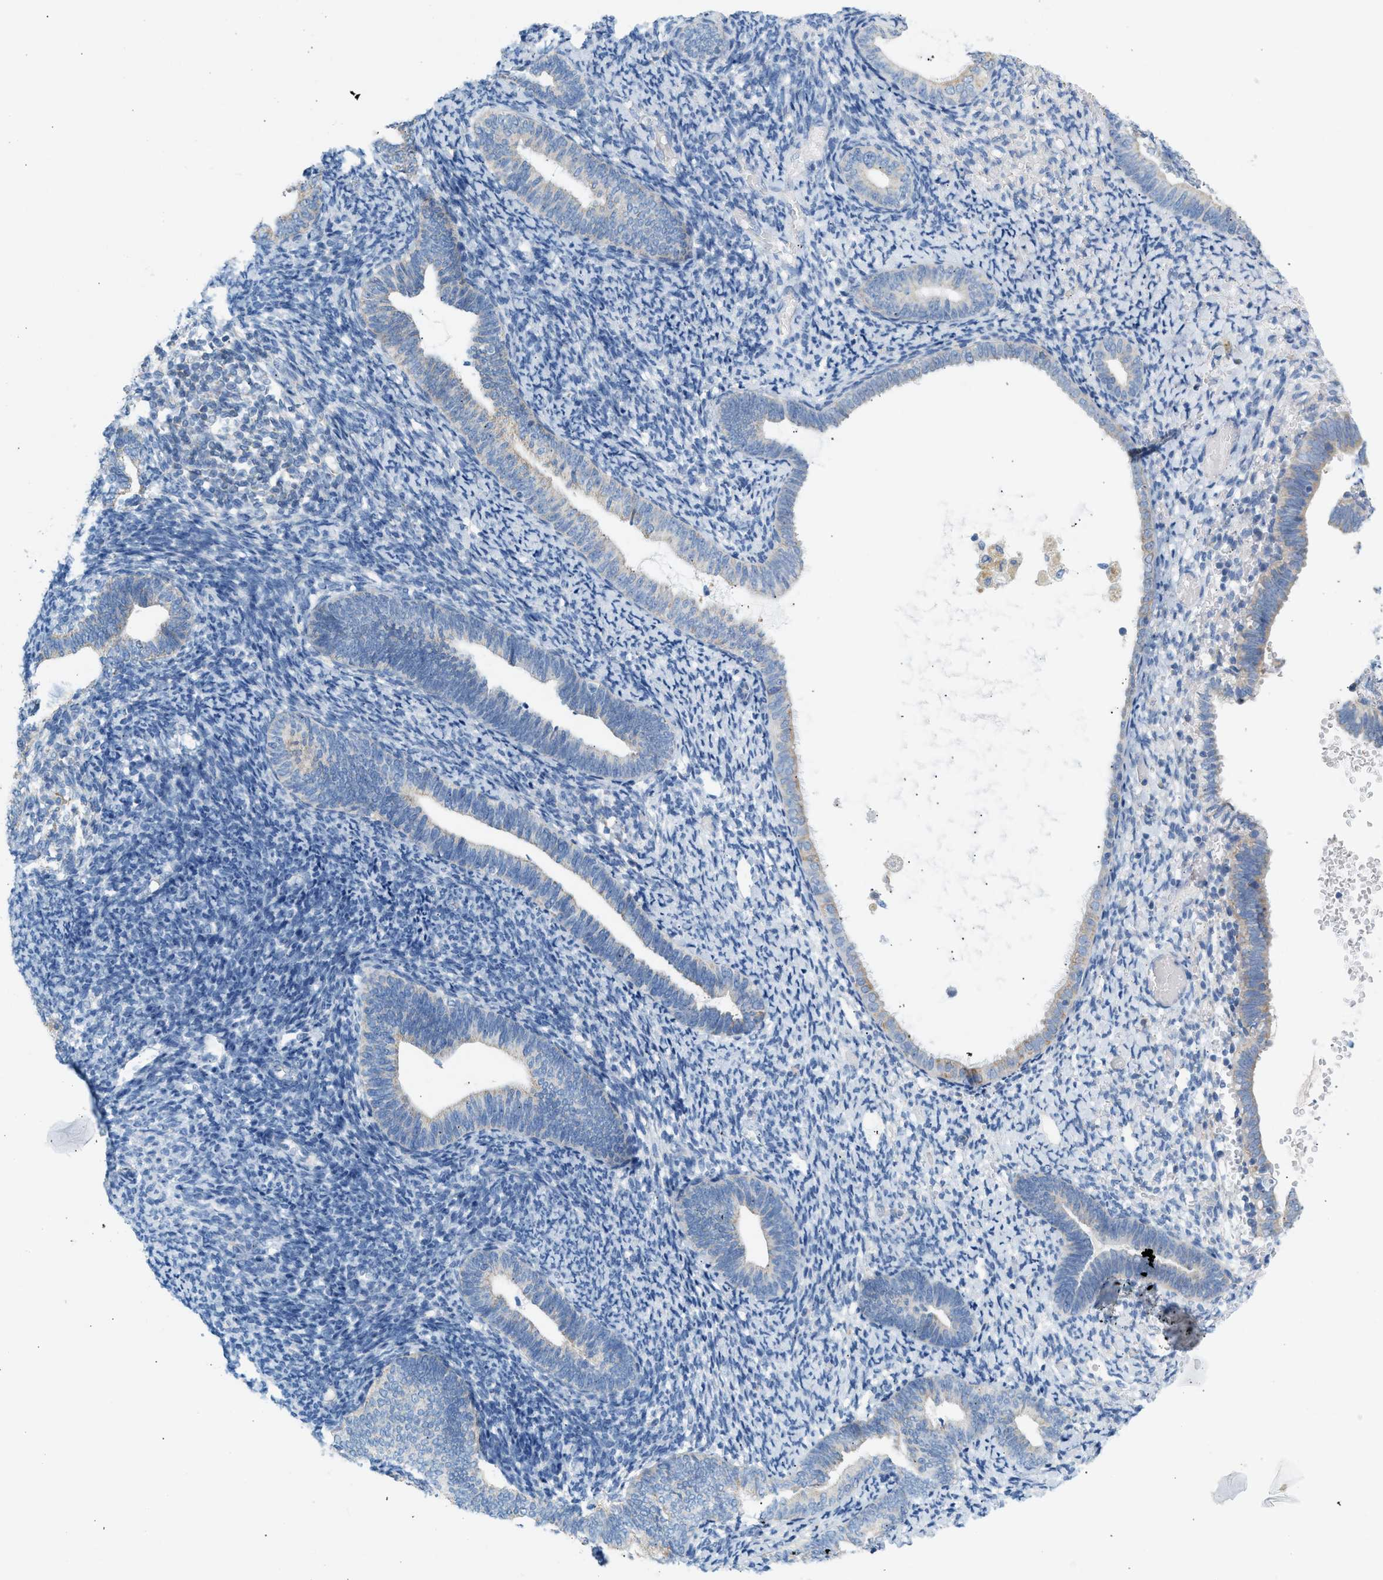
{"staining": {"intensity": "negative", "quantity": "none", "location": "none"}, "tissue": "endometrium", "cell_type": "Cells in endometrial stroma", "image_type": "normal", "snomed": [{"axis": "morphology", "description": "Normal tissue, NOS"}, {"axis": "topography", "description": "Endometrium"}], "caption": "This photomicrograph is of normal endometrium stained with immunohistochemistry (IHC) to label a protein in brown with the nuclei are counter-stained blue. There is no staining in cells in endometrial stroma. (DAB (3,3'-diaminobenzidine) immunohistochemistry (IHC), high magnification).", "gene": "NDUFS8", "patient": {"sex": "female", "age": 66}}